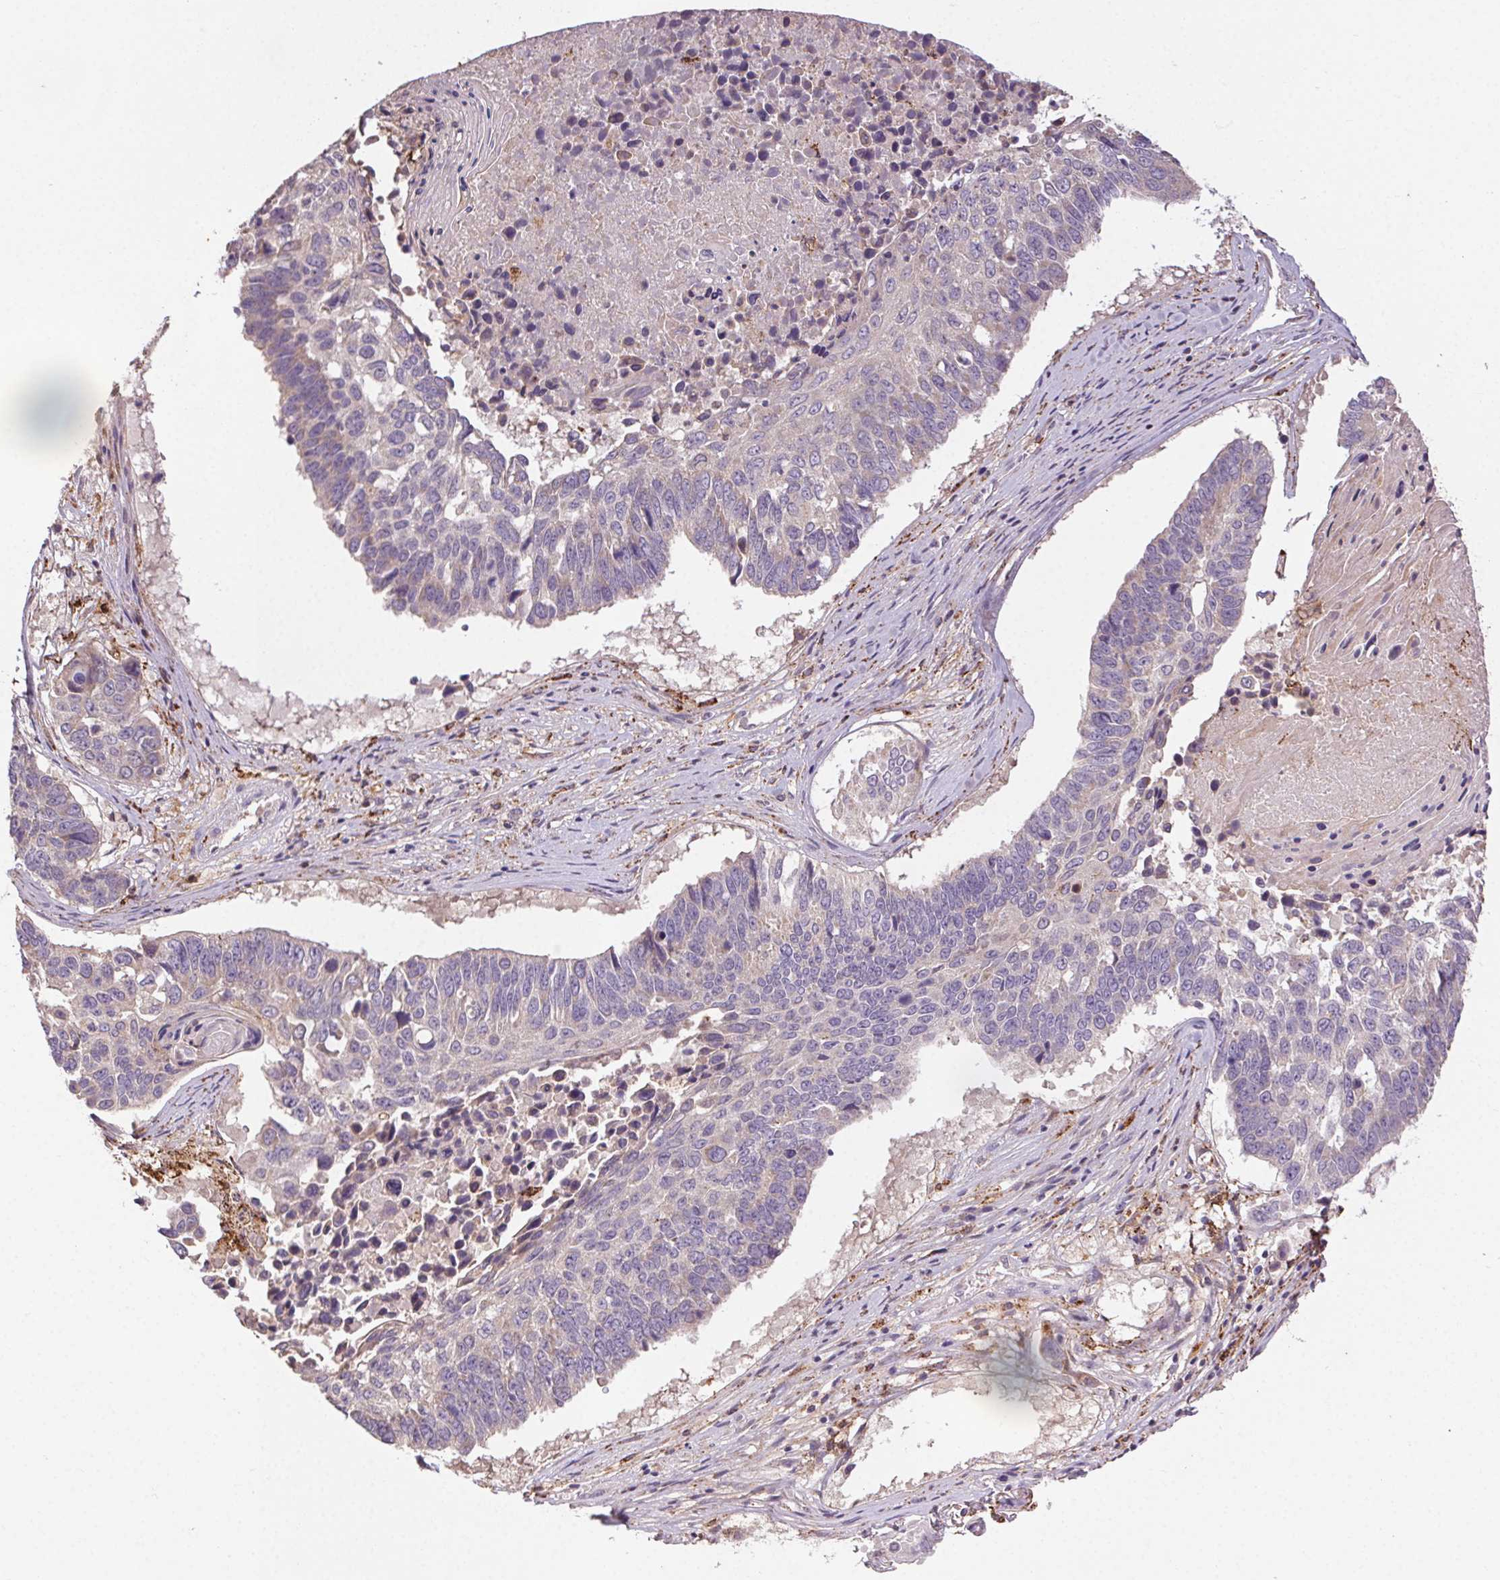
{"staining": {"intensity": "negative", "quantity": "none", "location": "none"}, "tissue": "lung cancer", "cell_type": "Tumor cells", "image_type": "cancer", "snomed": [{"axis": "morphology", "description": "Squamous cell carcinoma, NOS"}, {"axis": "topography", "description": "Lung"}], "caption": "This is an immunohistochemistry image of squamous cell carcinoma (lung). There is no expression in tumor cells.", "gene": "FNBP1L", "patient": {"sex": "male", "age": 73}}